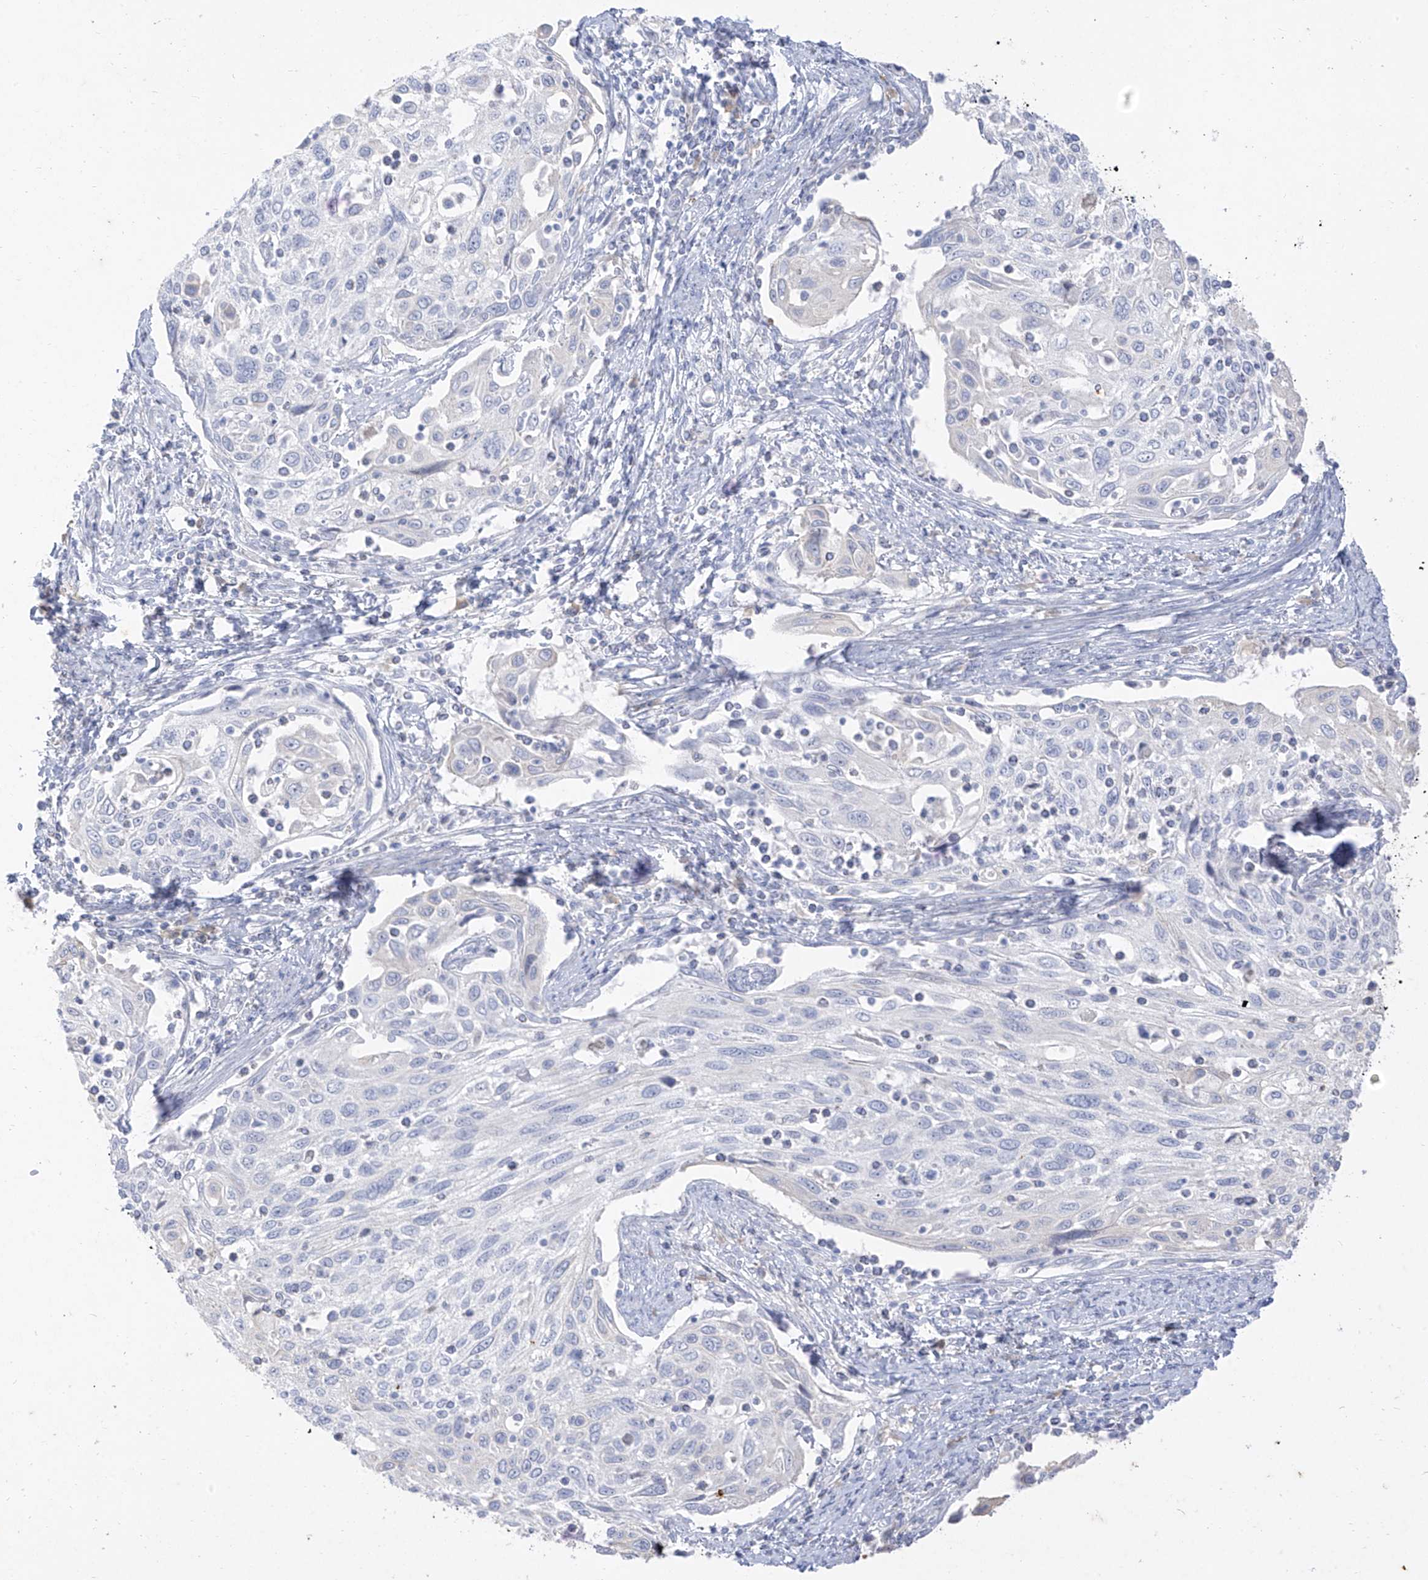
{"staining": {"intensity": "negative", "quantity": "none", "location": "none"}, "tissue": "cervical cancer", "cell_type": "Tumor cells", "image_type": "cancer", "snomed": [{"axis": "morphology", "description": "Squamous cell carcinoma, NOS"}, {"axis": "topography", "description": "Cervix"}], "caption": "The photomicrograph demonstrates no staining of tumor cells in cervical cancer (squamous cell carcinoma).", "gene": "TGM4", "patient": {"sex": "female", "age": 70}}